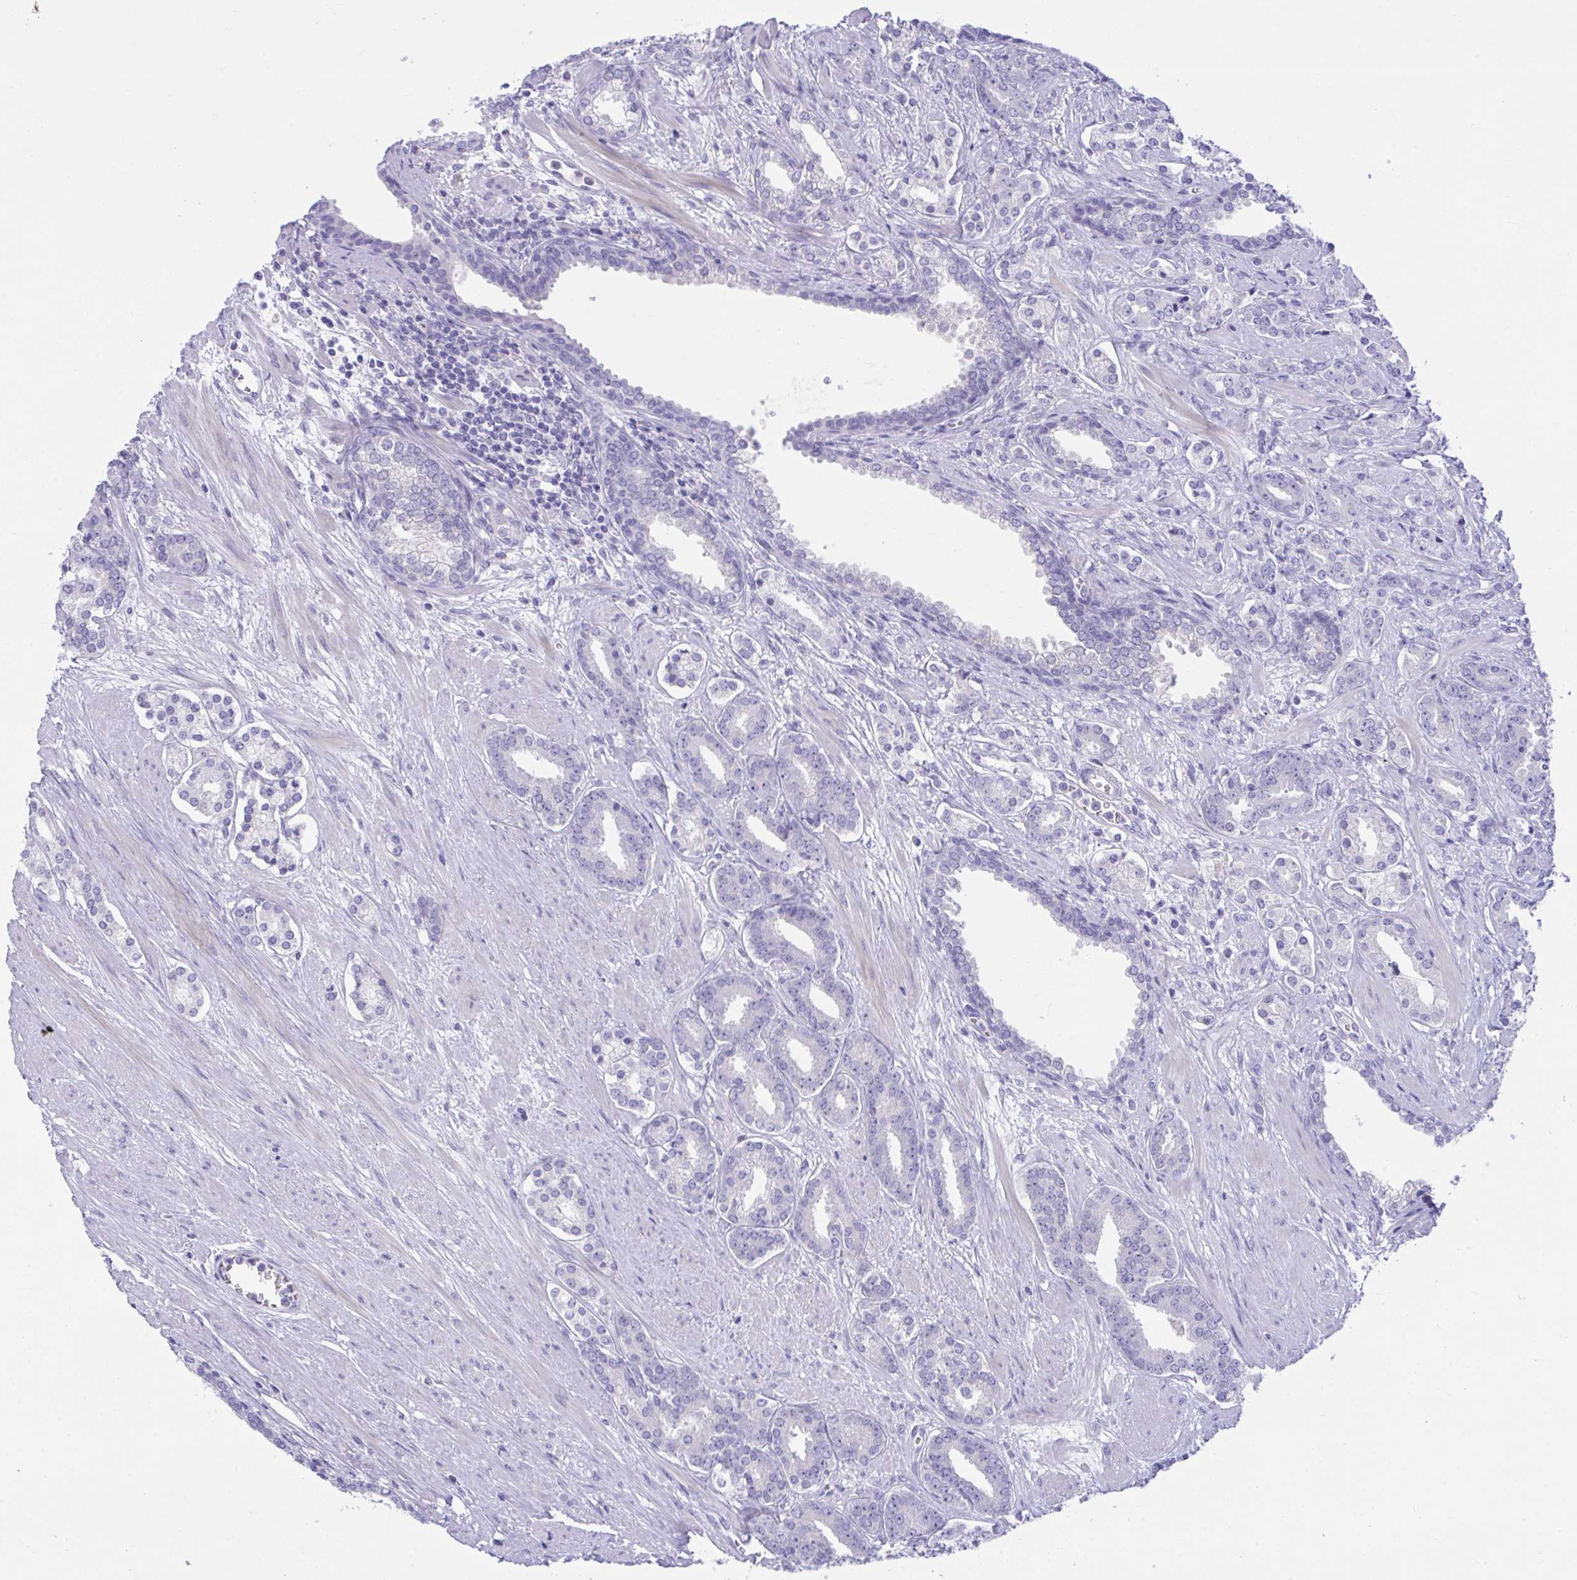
{"staining": {"intensity": "negative", "quantity": "none", "location": "none"}, "tissue": "prostate cancer", "cell_type": "Tumor cells", "image_type": "cancer", "snomed": [{"axis": "morphology", "description": "Adenocarcinoma, High grade"}, {"axis": "topography", "description": "Prostate"}], "caption": "An immunohistochemistry (IHC) micrograph of adenocarcinoma (high-grade) (prostate) is shown. There is no staining in tumor cells of adenocarcinoma (high-grade) (prostate).", "gene": "PLEKHH1", "patient": {"sex": "male", "age": 60}}